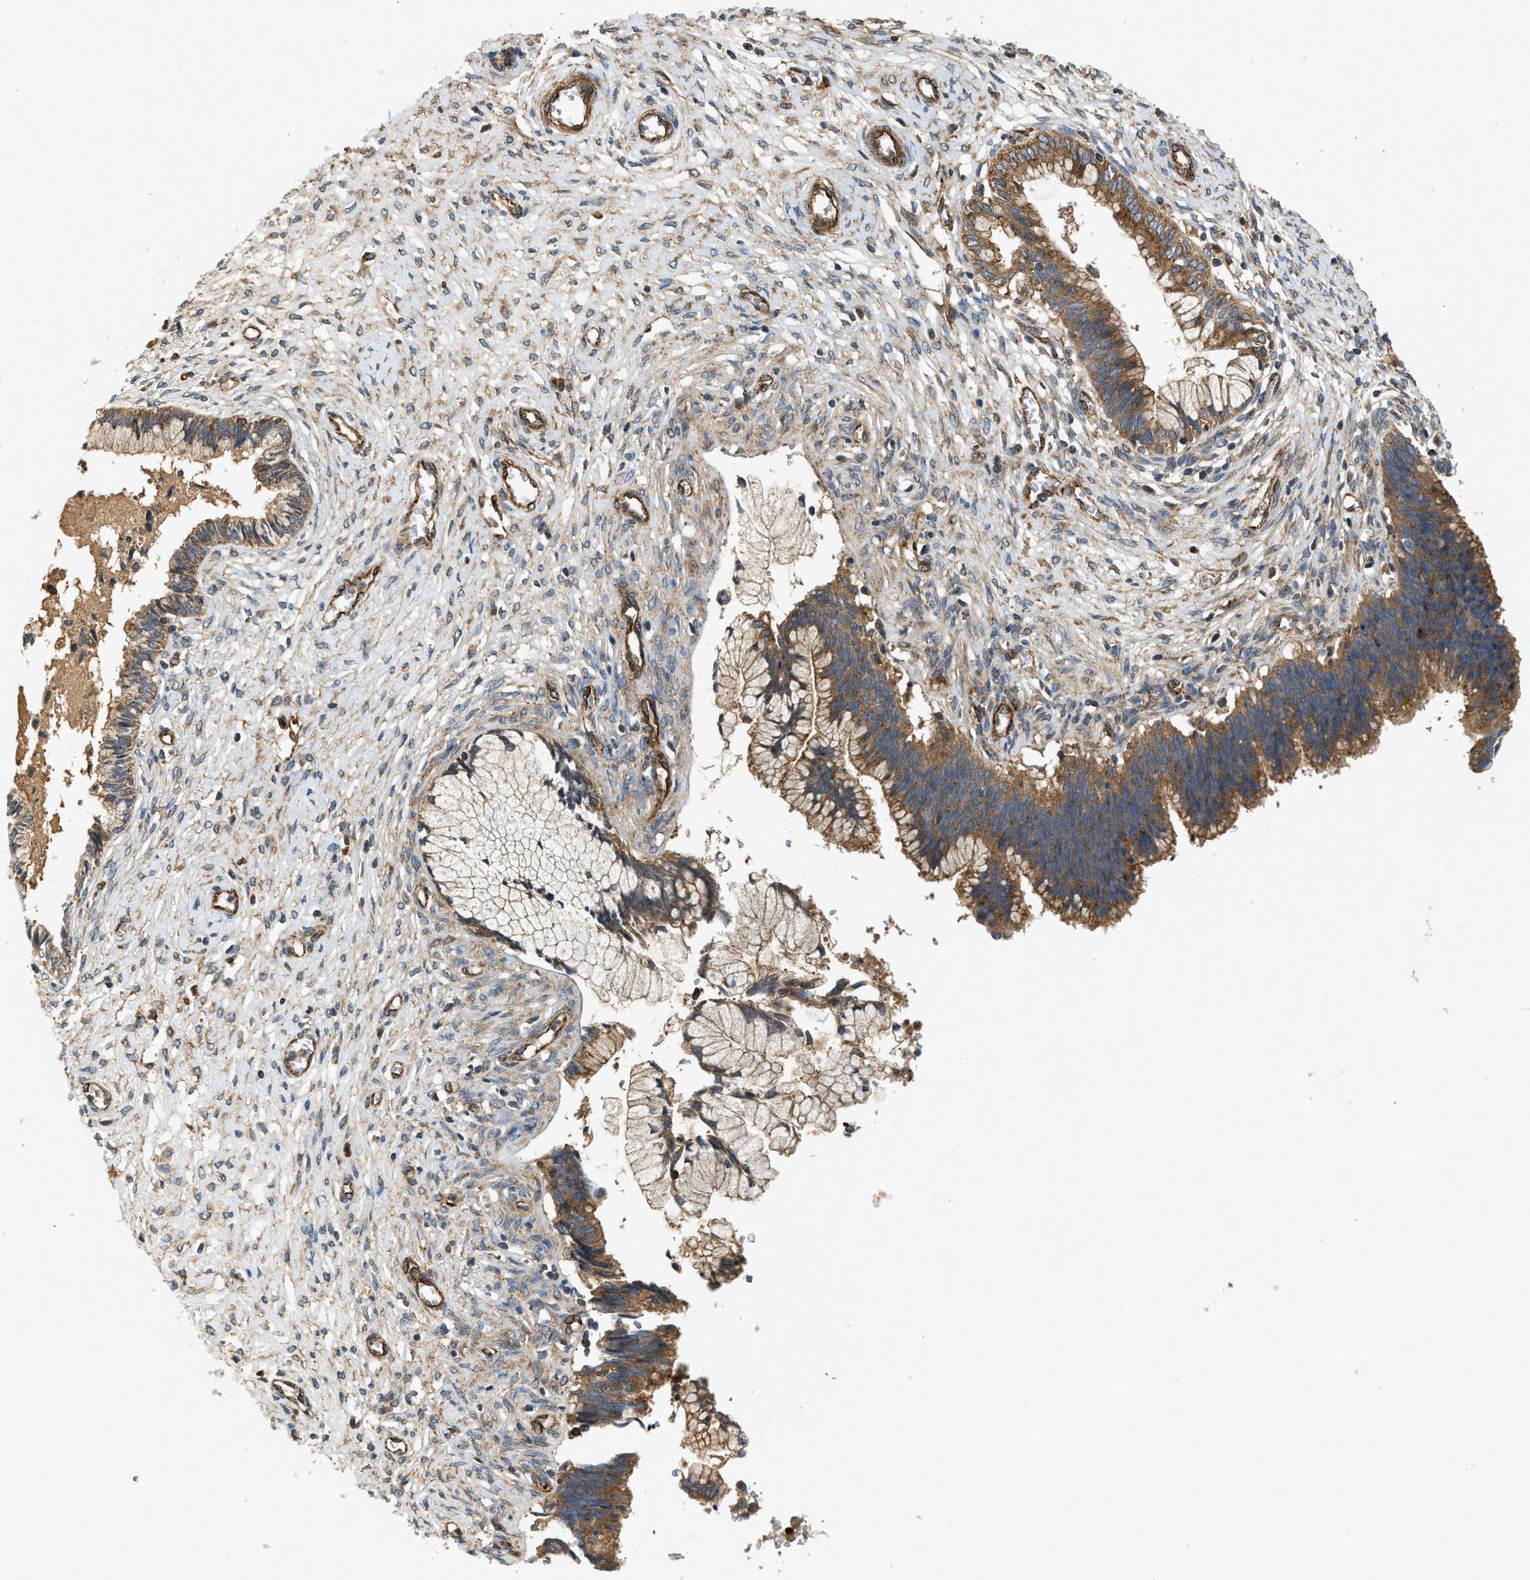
{"staining": {"intensity": "moderate", "quantity": ">75%", "location": "cytoplasmic/membranous"}, "tissue": "cervical cancer", "cell_type": "Tumor cells", "image_type": "cancer", "snomed": [{"axis": "morphology", "description": "Adenocarcinoma, NOS"}, {"axis": "topography", "description": "Cervix"}], "caption": "About >75% of tumor cells in human cervical adenocarcinoma reveal moderate cytoplasmic/membranous protein expression as visualized by brown immunohistochemical staining.", "gene": "HIP1", "patient": {"sex": "female", "age": 44}}